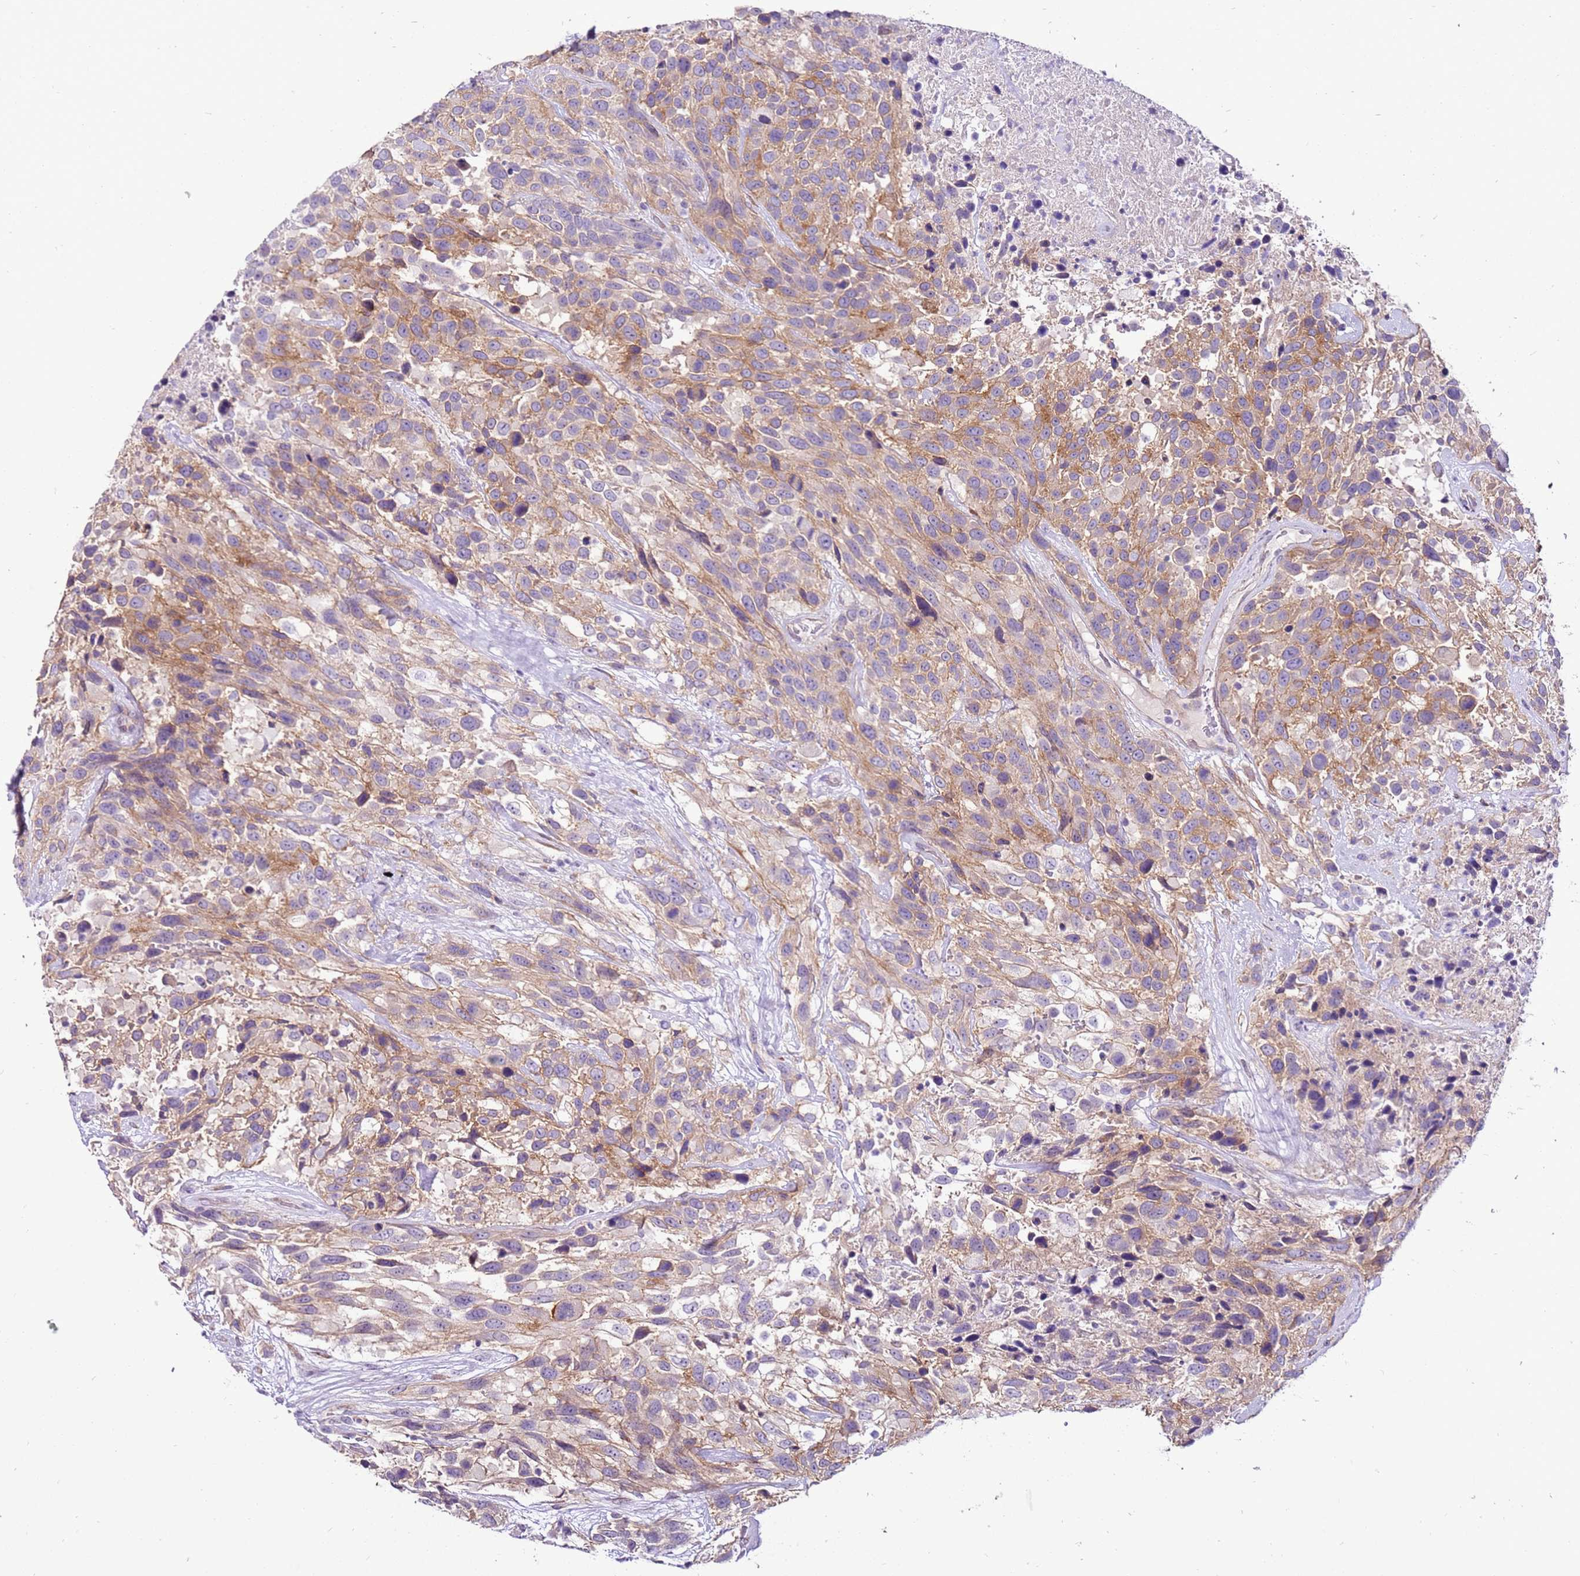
{"staining": {"intensity": "moderate", "quantity": ">75%", "location": "cytoplasmic/membranous"}, "tissue": "urothelial cancer", "cell_type": "Tumor cells", "image_type": "cancer", "snomed": [{"axis": "morphology", "description": "Urothelial carcinoma, High grade"}, {"axis": "topography", "description": "Urinary bladder"}], "caption": "Tumor cells demonstrate medium levels of moderate cytoplasmic/membranous staining in about >75% of cells in human urothelial carcinoma (high-grade).", "gene": "SLC38A5", "patient": {"sex": "female", "age": 70}}